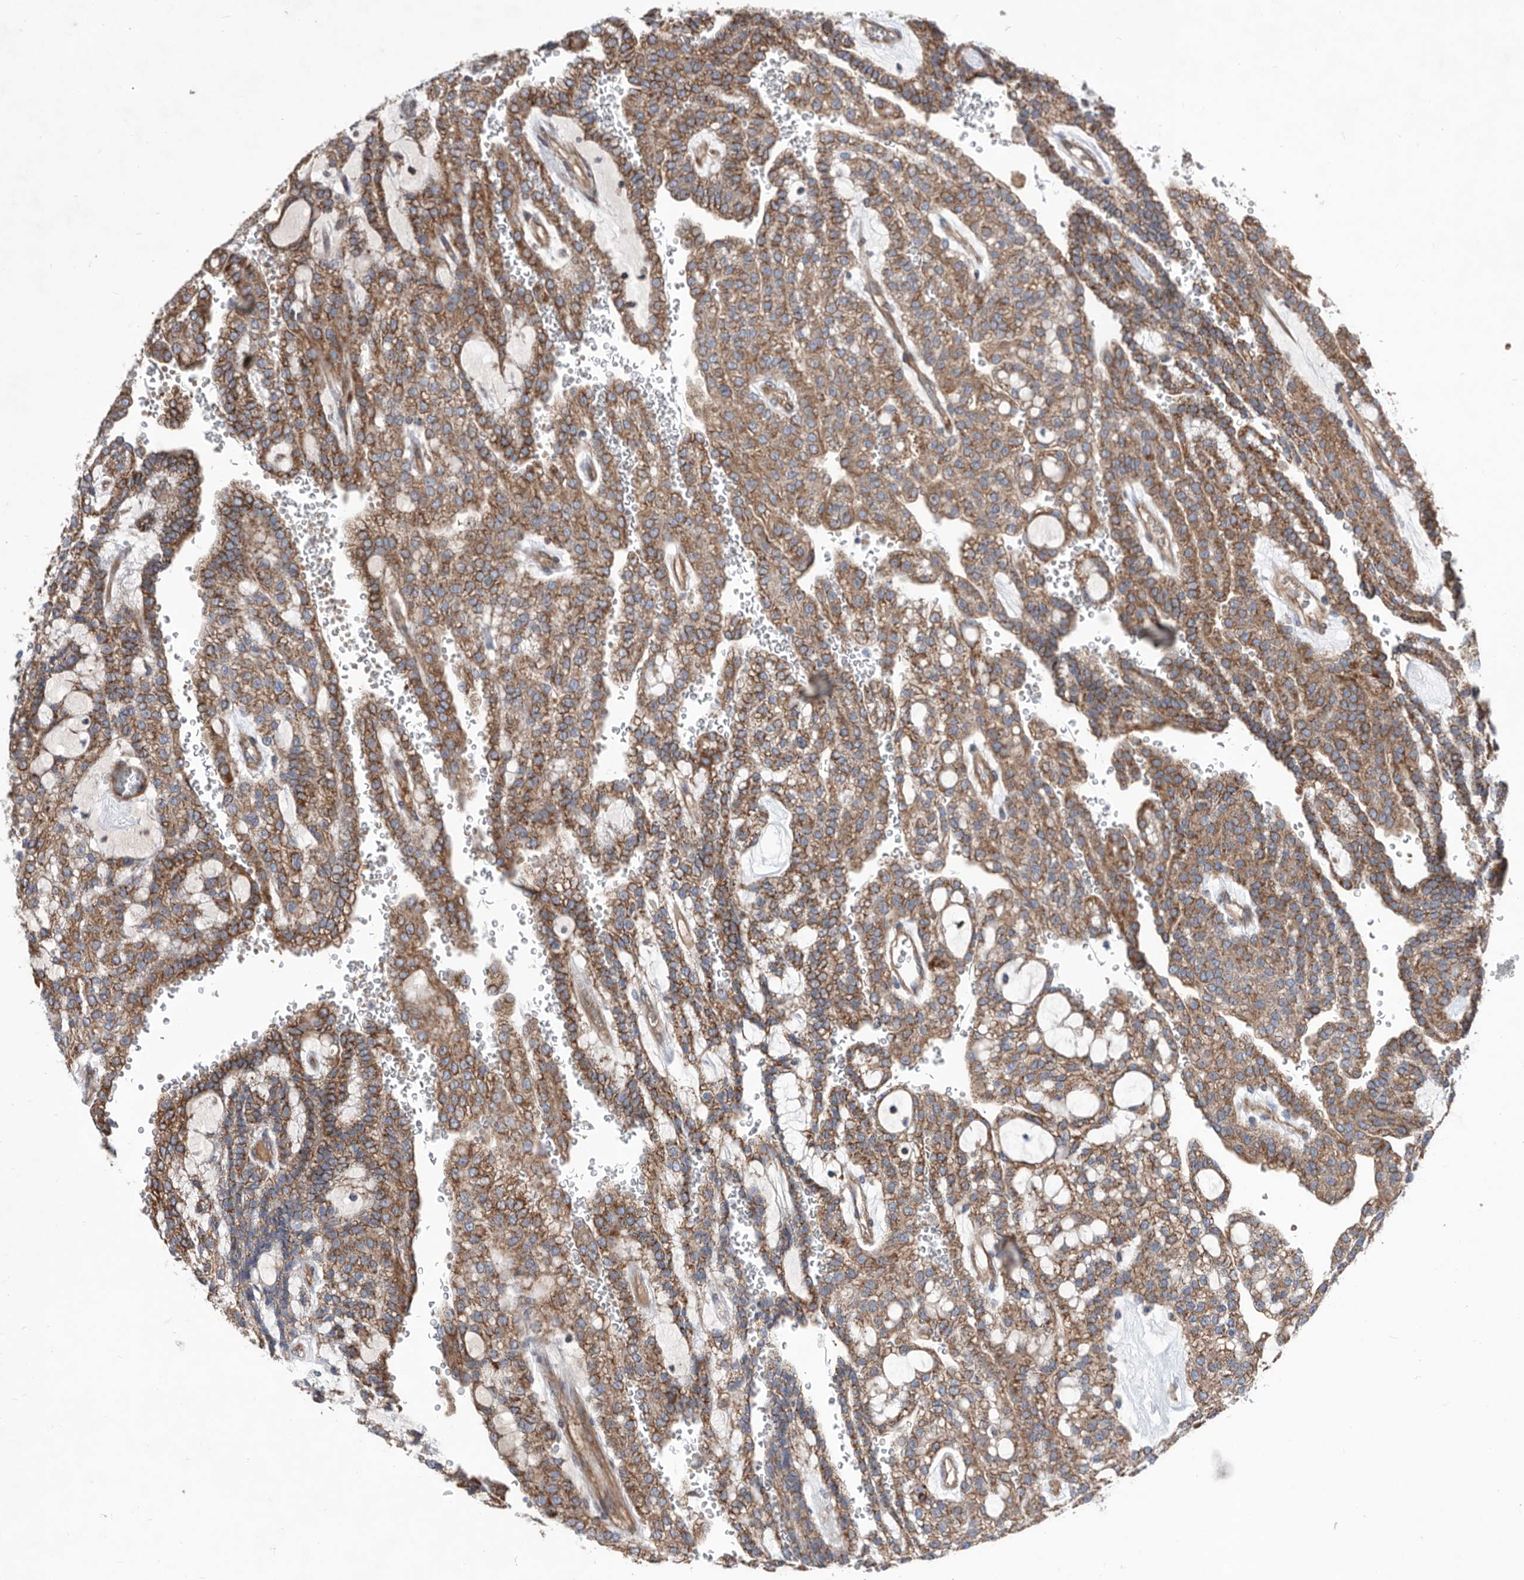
{"staining": {"intensity": "moderate", "quantity": ">75%", "location": "cytoplasmic/membranous"}, "tissue": "renal cancer", "cell_type": "Tumor cells", "image_type": "cancer", "snomed": [{"axis": "morphology", "description": "Adenocarcinoma, NOS"}, {"axis": "topography", "description": "Kidney"}], "caption": "Protein expression analysis of human renal cancer reveals moderate cytoplasmic/membranous staining in approximately >75% of tumor cells.", "gene": "ATP13A3", "patient": {"sex": "male", "age": 63}}